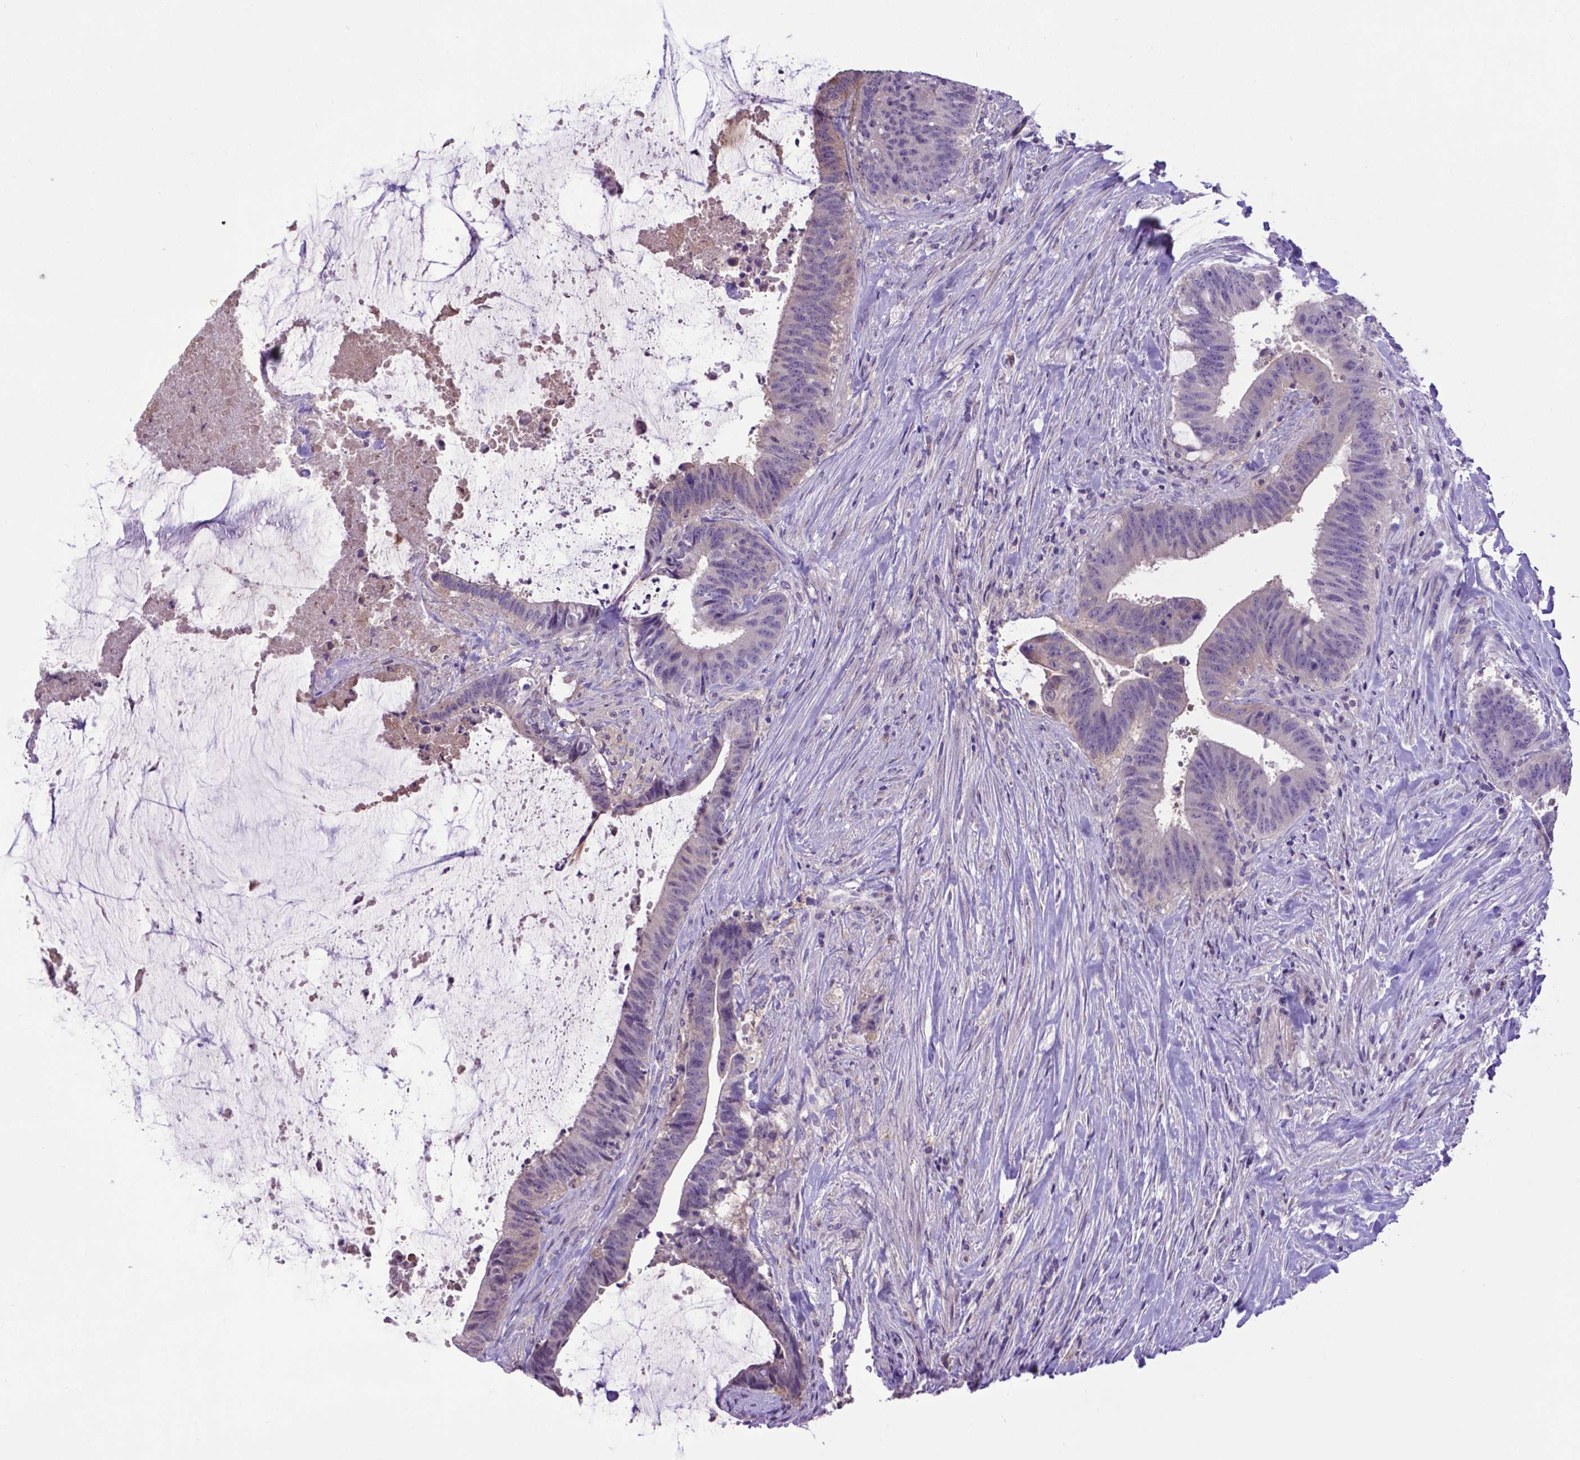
{"staining": {"intensity": "negative", "quantity": "none", "location": "none"}, "tissue": "colorectal cancer", "cell_type": "Tumor cells", "image_type": "cancer", "snomed": [{"axis": "morphology", "description": "Adenocarcinoma, NOS"}, {"axis": "topography", "description": "Colon"}], "caption": "This is an immunohistochemistry histopathology image of human colorectal adenocarcinoma. There is no staining in tumor cells.", "gene": "ADRA2B", "patient": {"sex": "female", "age": 43}}